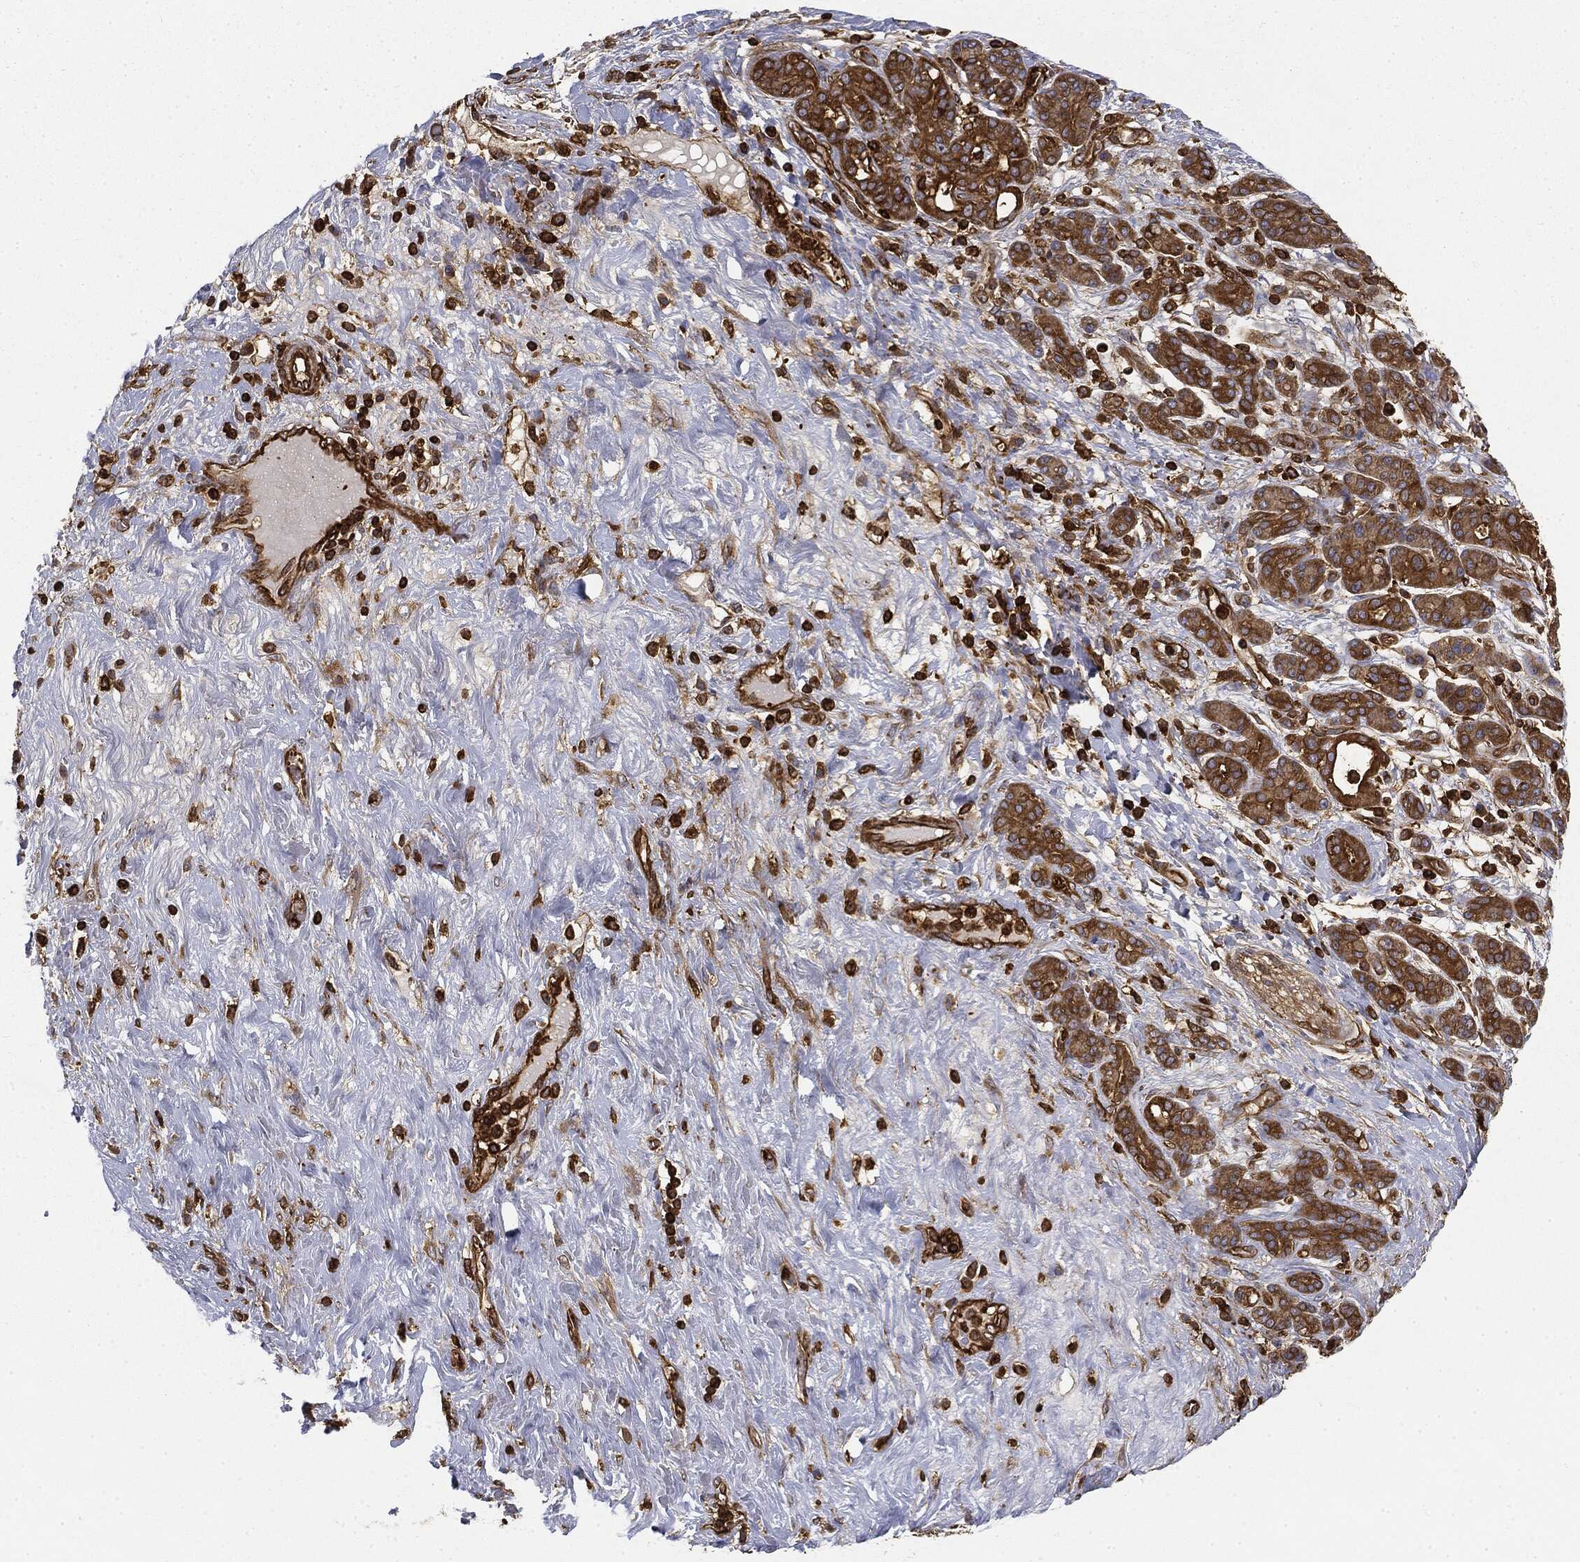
{"staining": {"intensity": "strong", "quantity": "25%-75%", "location": "cytoplasmic/membranous"}, "tissue": "pancreatic cancer", "cell_type": "Tumor cells", "image_type": "cancer", "snomed": [{"axis": "morphology", "description": "Adenocarcinoma, NOS"}, {"axis": "topography", "description": "Pancreas"}], "caption": "DAB (3,3'-diaminobenzidine) immunohistochemical staining of pancreatic cancer reveals strong cytoplasmic/membranous protein positivity in about 25%-75% of tumor cells.", "gene": "WDR1", "patient": {"sex": "male", "age": 44}}